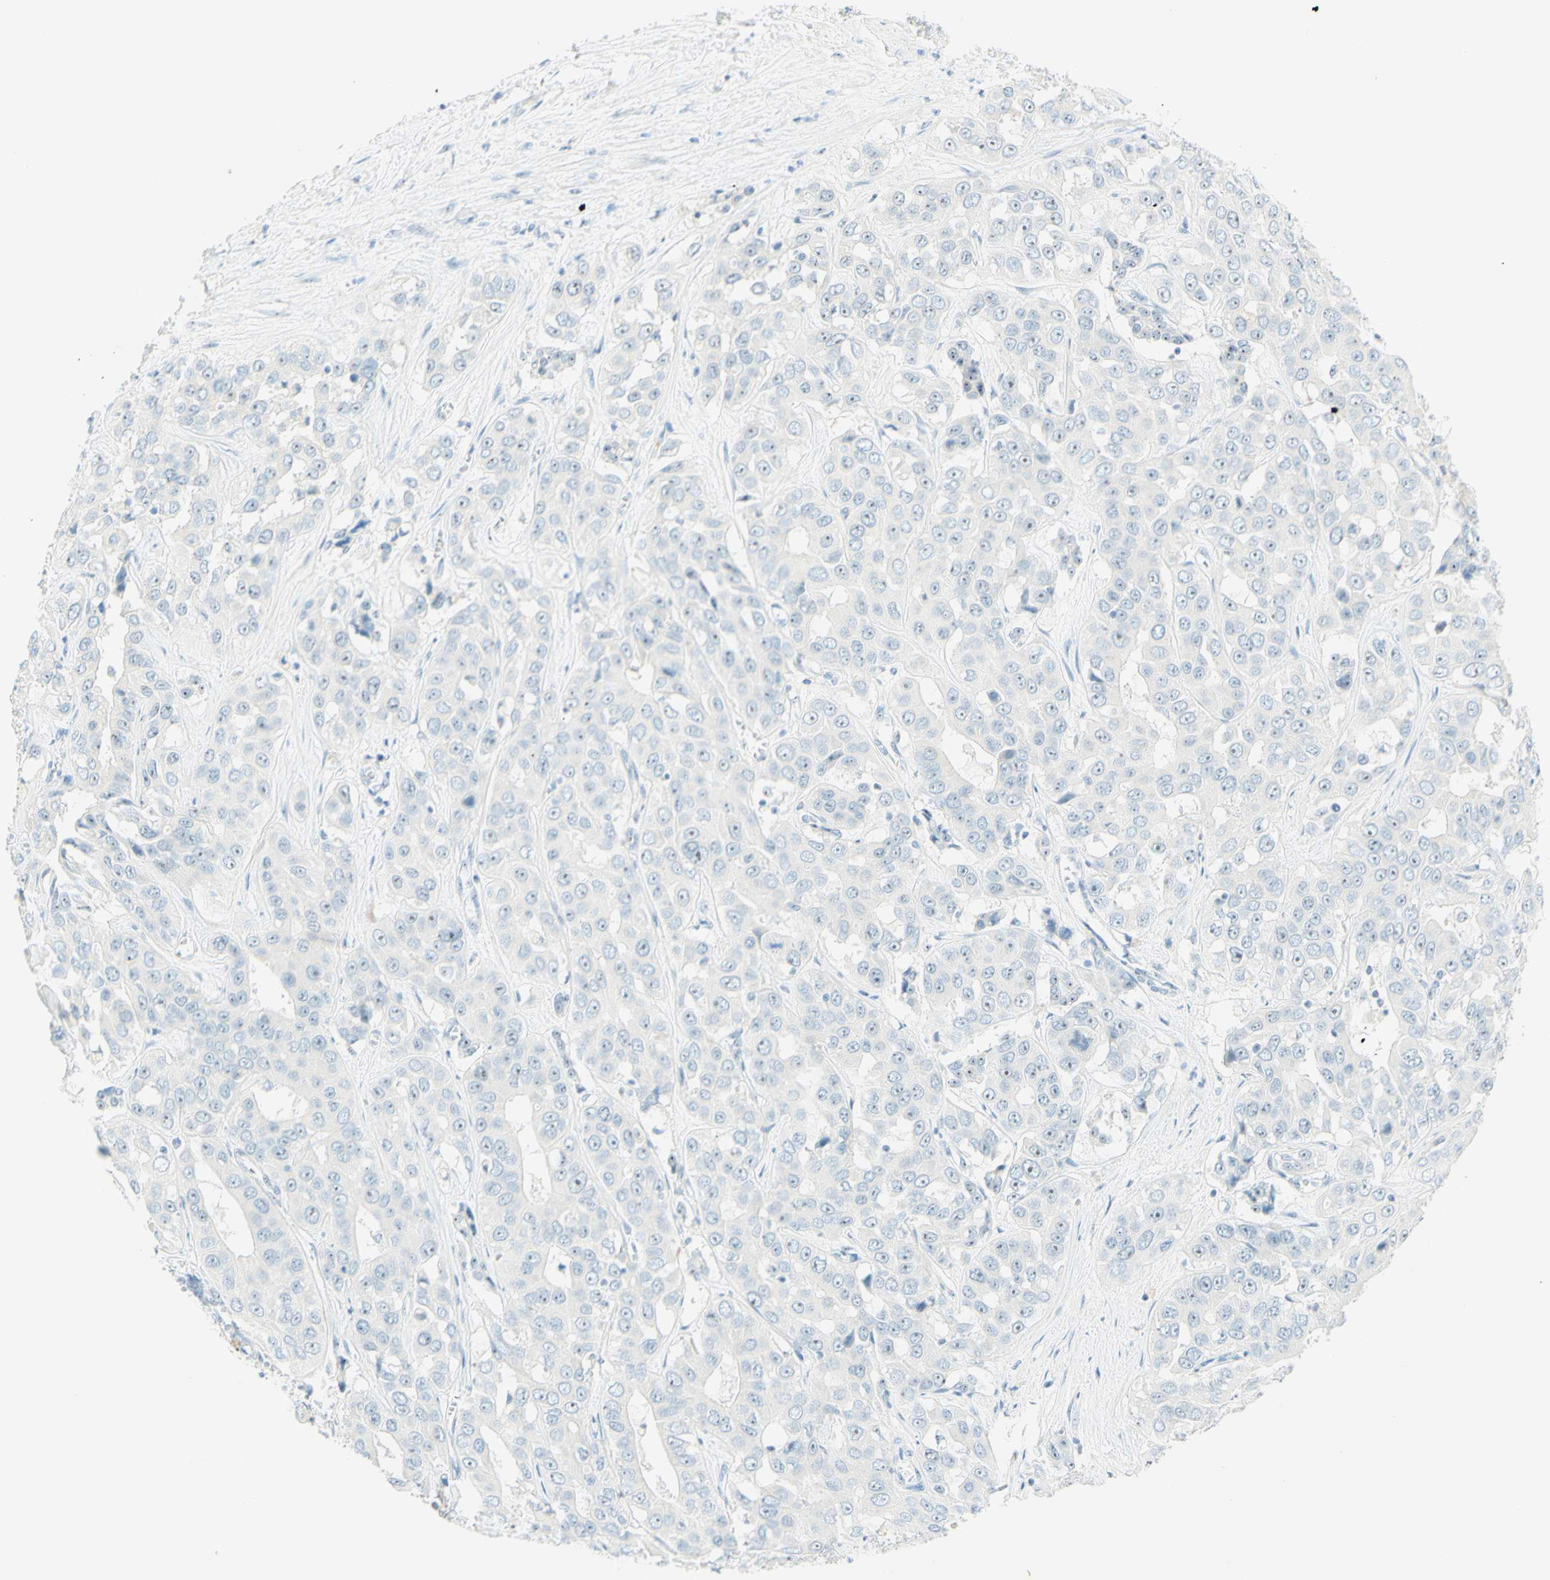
{"staining": {"intensity": "negative", "quantity": "none", "location": "none"}, "tissue": "liver cancer", "cell_type": "Tumor cells", "image_type": "cancer", "snomed": [{"axis": "morphology", "description": "Cholangiocarcinoma"}, {"axis": "topography", "description": "Liver"}], "caption": "There is no significant expression in tumor cells of liver cancer. (Stains: DAB (3,3'-diaminobenzidine) immunohistochemistry with hematoxylin counter stain, Microscopy: brightfield microscopy at high magnification).", "gene": "FMR1NB", "patient": {"sex": "female", "age": 52}}